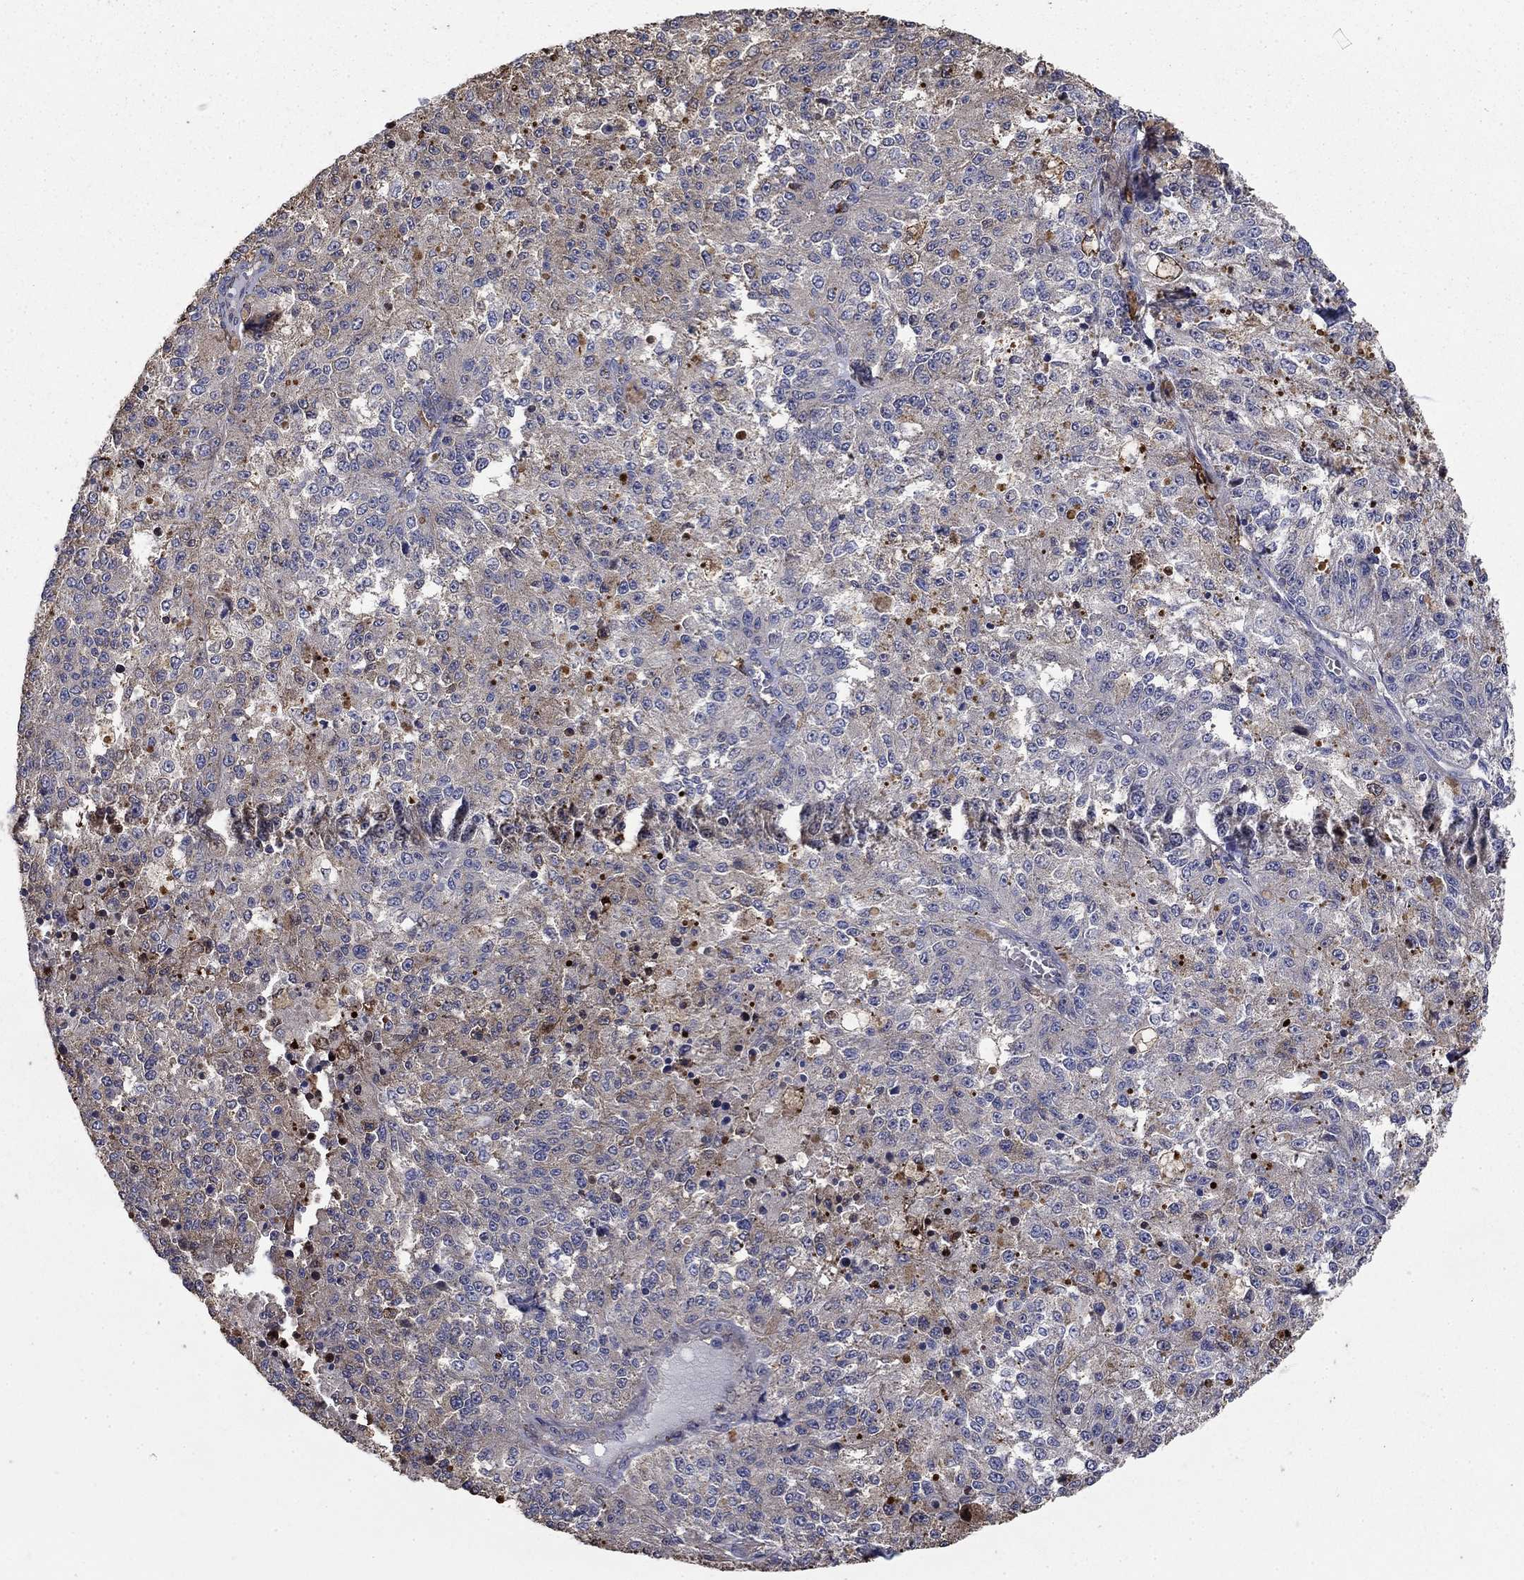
{"staining": {"intensity": "weak", "quantity": "<25%", "location": "cytoplasmic/membranous"}, "tissue": "melanoma", "cell_type": "Tumor cells", "image_type": "cancer", "snomed": [{"axis": "morphology", "description": "Malignant melanoma, Metastatic site"}, {"axis": "topography", "description": "Lymph node"}], "caption": "This photomicrograph is of melanoma stained with immunohistochemistry to label a protein in brown with the nuclei are counter-stained blue. There is no positivity in tumor cells. (Brightfield microscopy of DAB (3,3'-diaminobenzidine) immunohistochemistry at high magnification).", "gene": "DVL1", "patient": {"sex": "female", "age": 64}}